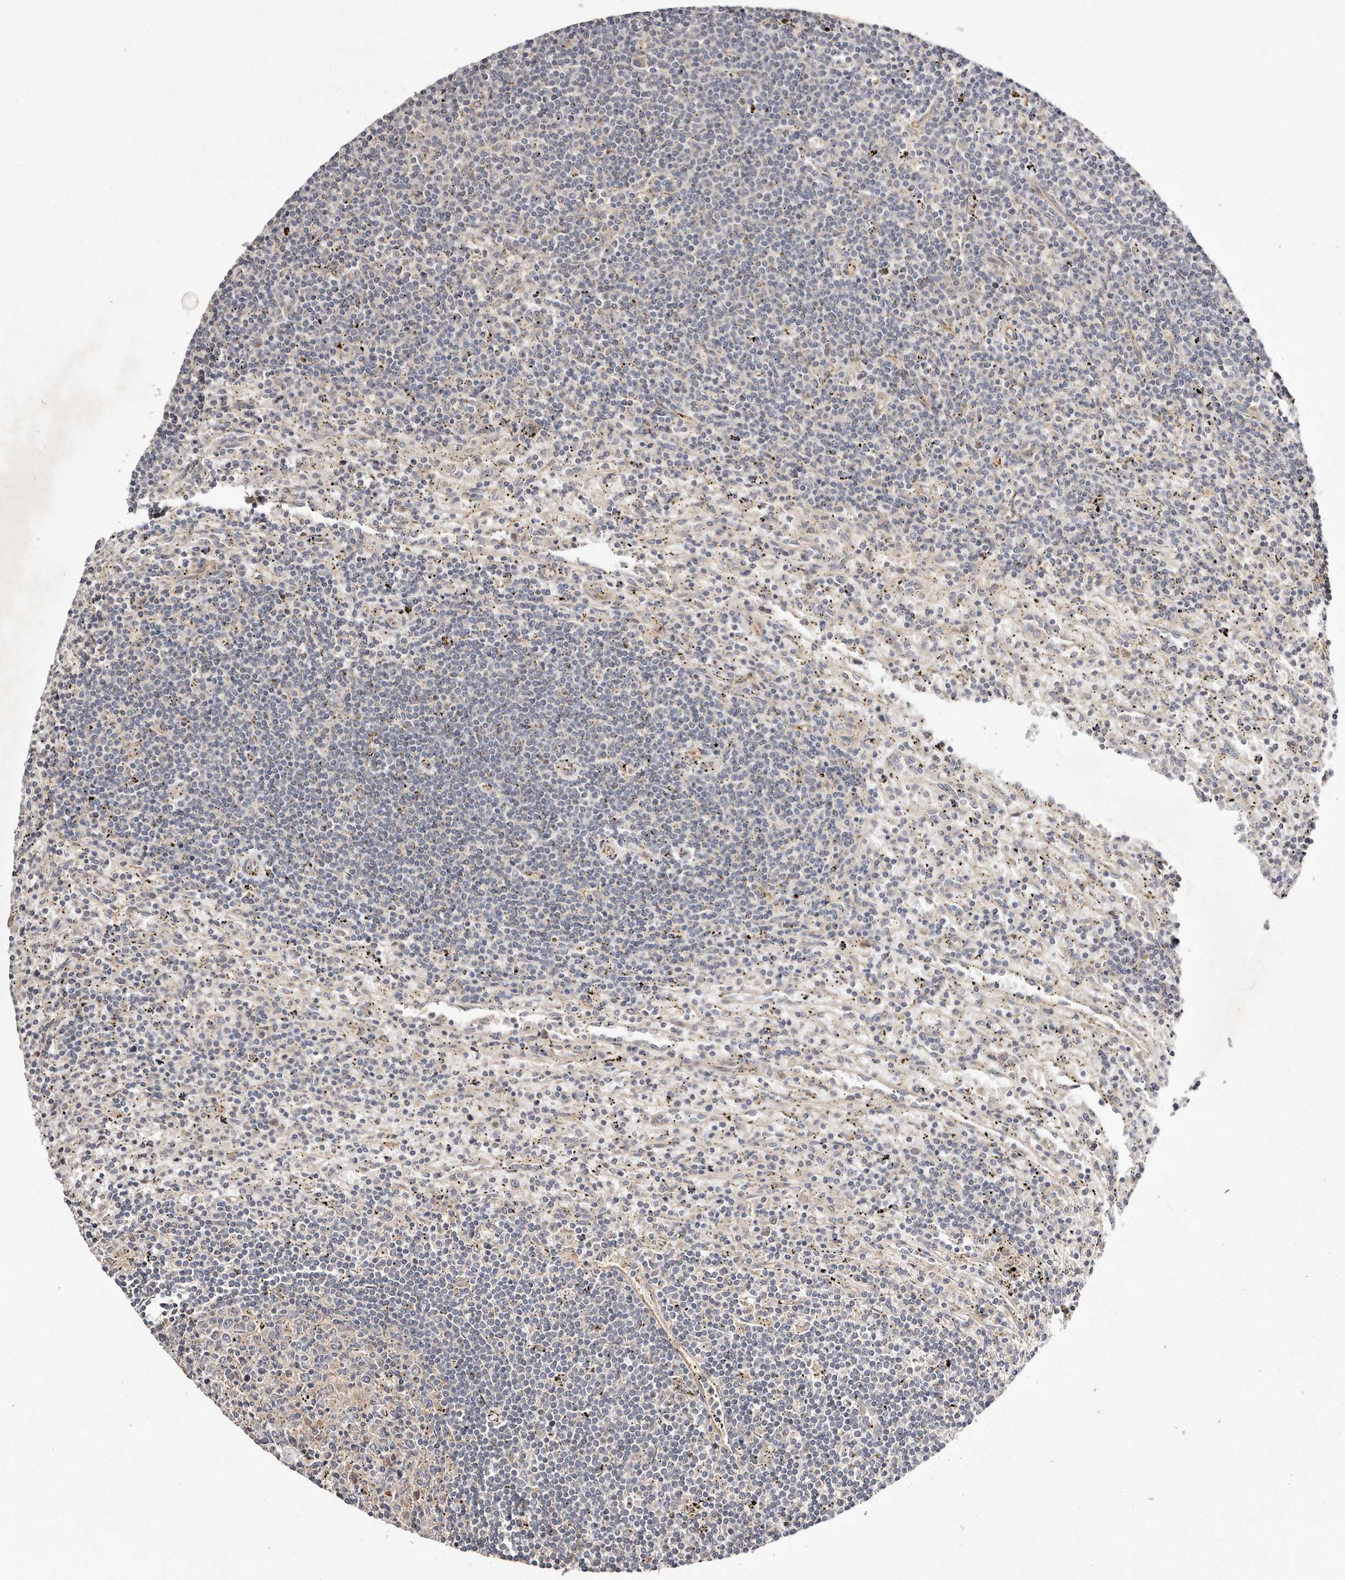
{"staining": {"intensity": "negative", "quantity": "none", "location": "none"}, "tissue": "lymphoma", "cell_type": "Tumor cells", "image_type": "cancer", "snomed": [{"axis": "morphology", "description": "Malignant lymphoma, non-Hodgkin's type, Low grade"}, {"axis": "topography", "description": "Spleen"}], "caption": "The immunohistochemistry micrograph has no significant positivity in tumor cells of lymphoma tissue.", "gene": "MACF1", "patient": {"sex": "male", "age": 76}}